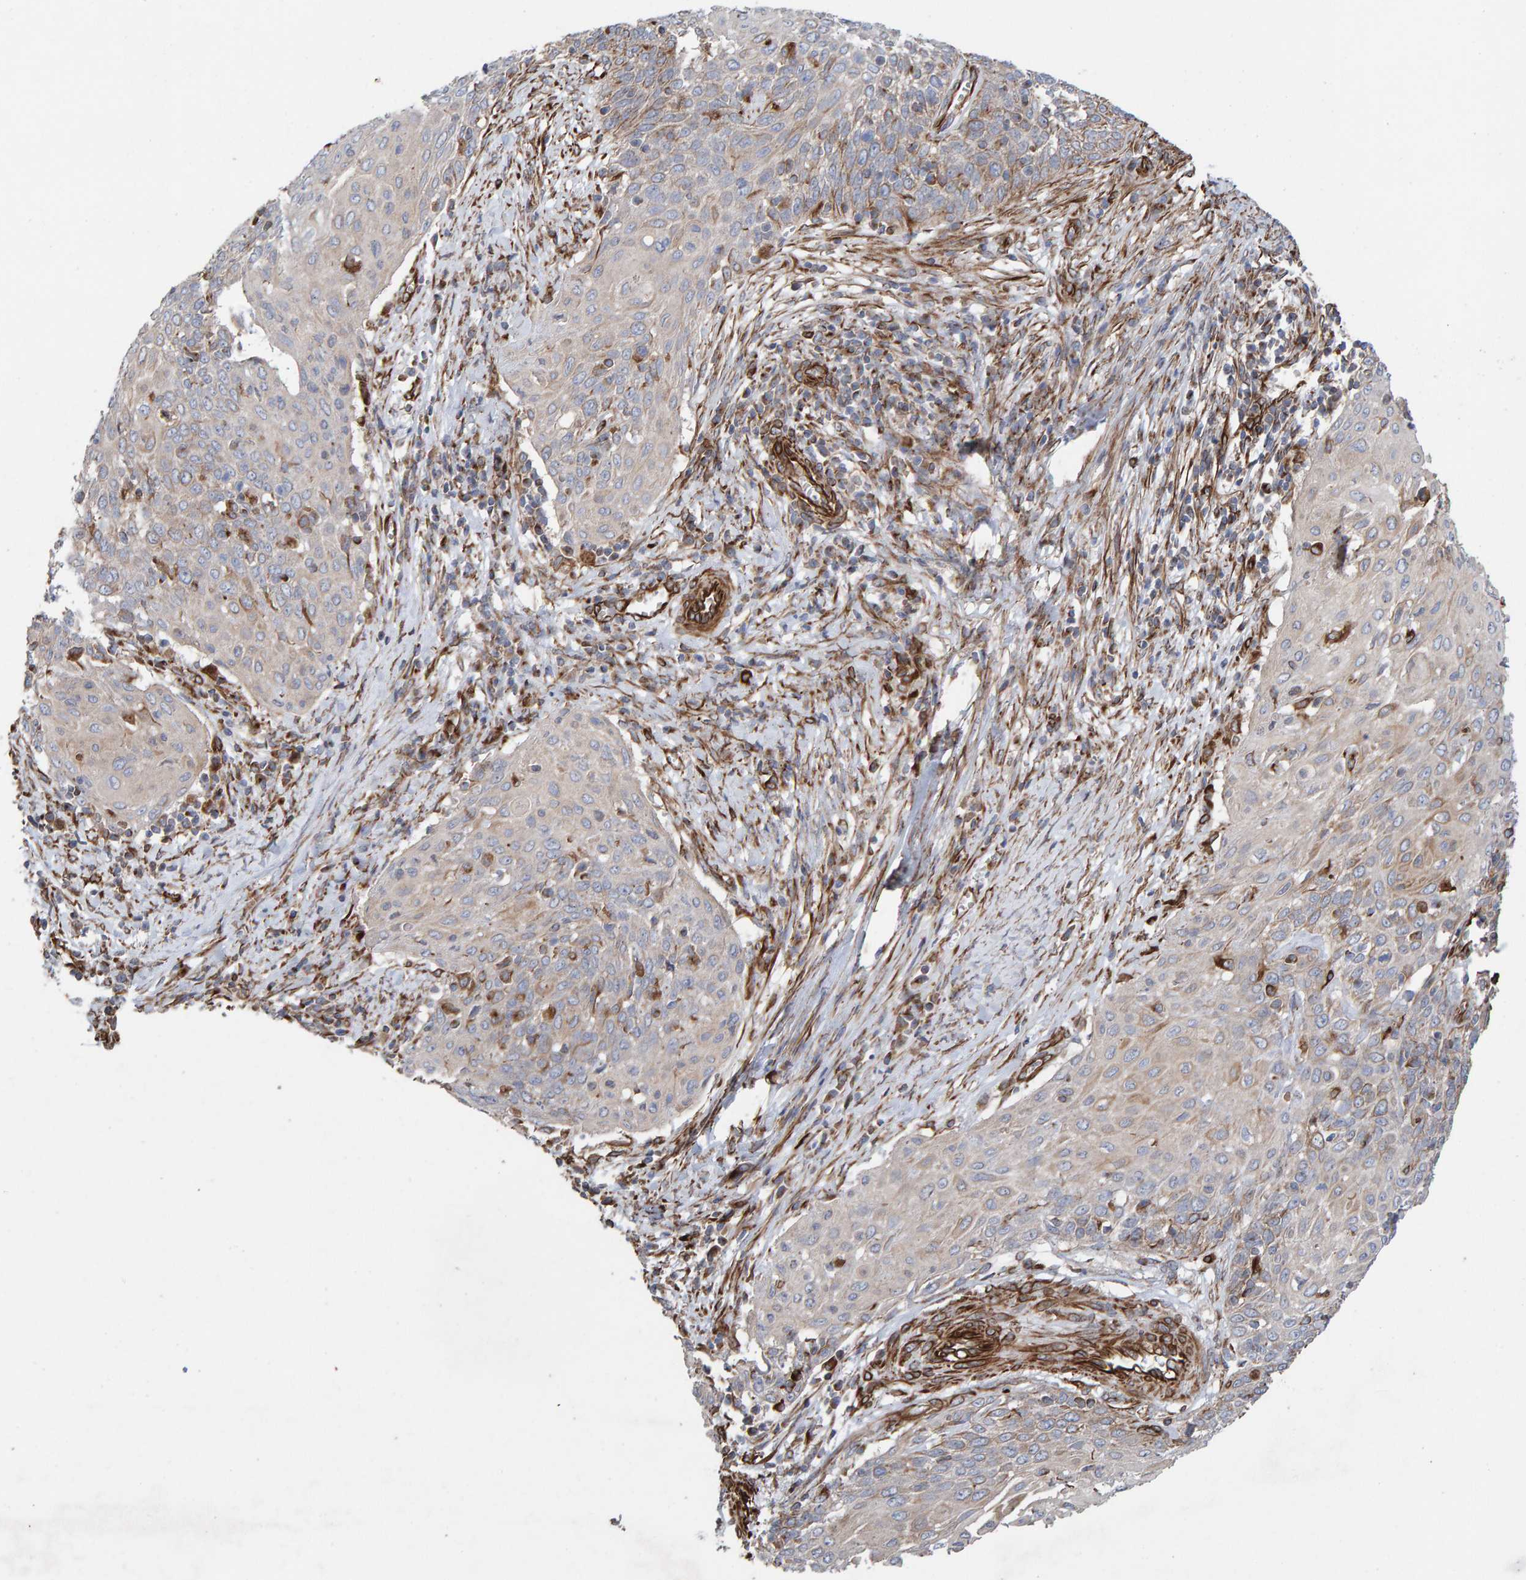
{"staining": {"intensity": "weak", "quantity": "<25%", "location": "cytoplasmic/membranous"}, "tissue": "cervical cancer", "cell_type": "Tumor cells", "image_type": "cancer", "snomed": [{"axis": "morphology", "description": "Squamous cell carcinoma, NOS"}, {"axis": "topography", "description": "Cervix"}], "caption": "This is an immunohistochemistry (IHC) image of squamous cell carcinoma (cervical). There is no expression in tumor cells.", "gene": "ZNF347", "patient": {"sex": "female", "age": 39}}